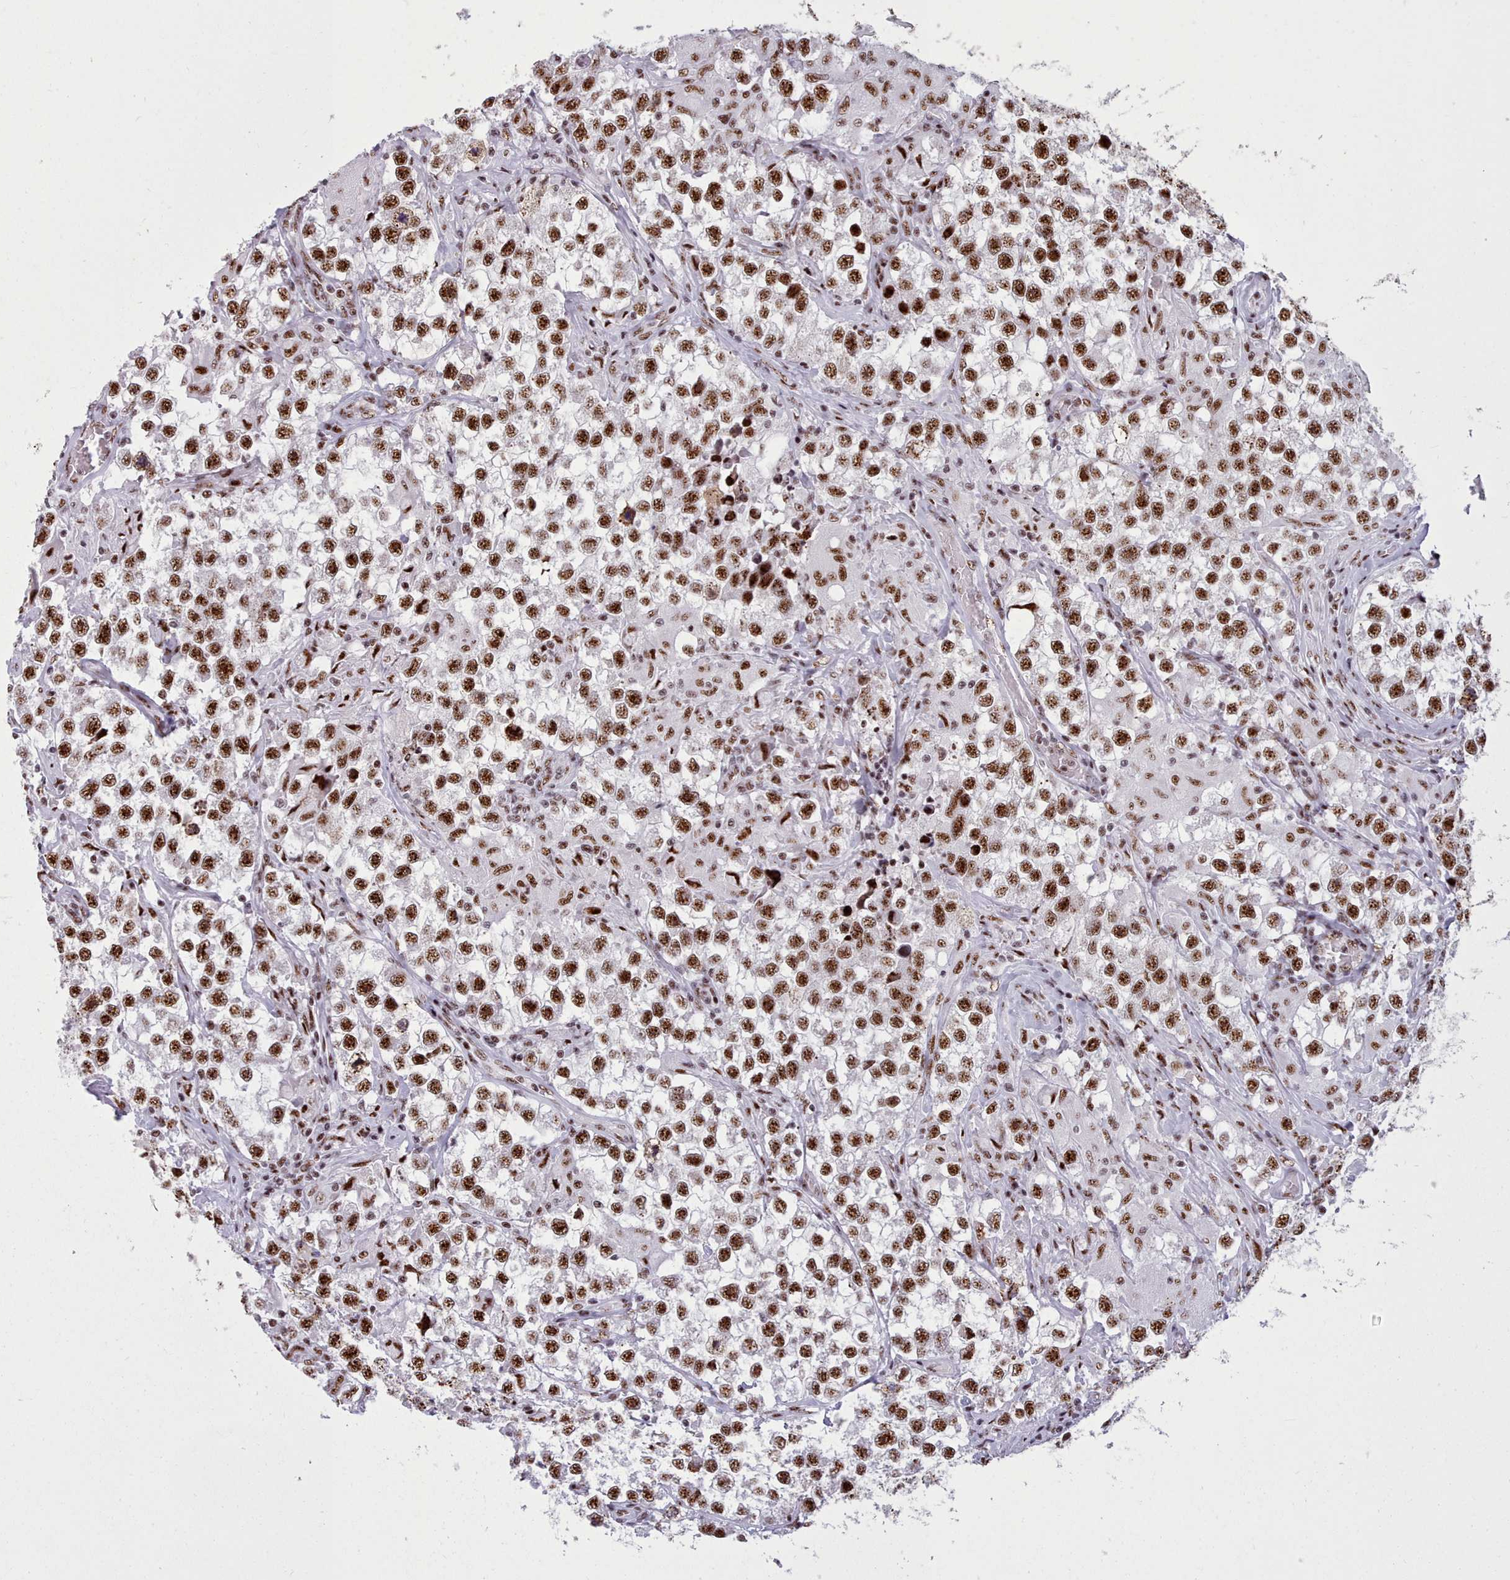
{"staining": {"intensity": "strong", "quantity": ">75%", "location": "nuclear"}, "tissue": "testis cancer", "cell_type": "Tumor cells", "image_type": "cancer", "snomed": [{"axis": "morphology", "description": "Seminoma, NOS"}, {"axis": "topography", "description": "Testis"}], "caption": "High-power microscopy captured an IHC image of testis seminoma, revealing strong nuclear expression in approximately >75% of tumor cells.", "gene": "TMEM35B", "patient": {"sex": "male", "age": 46}}